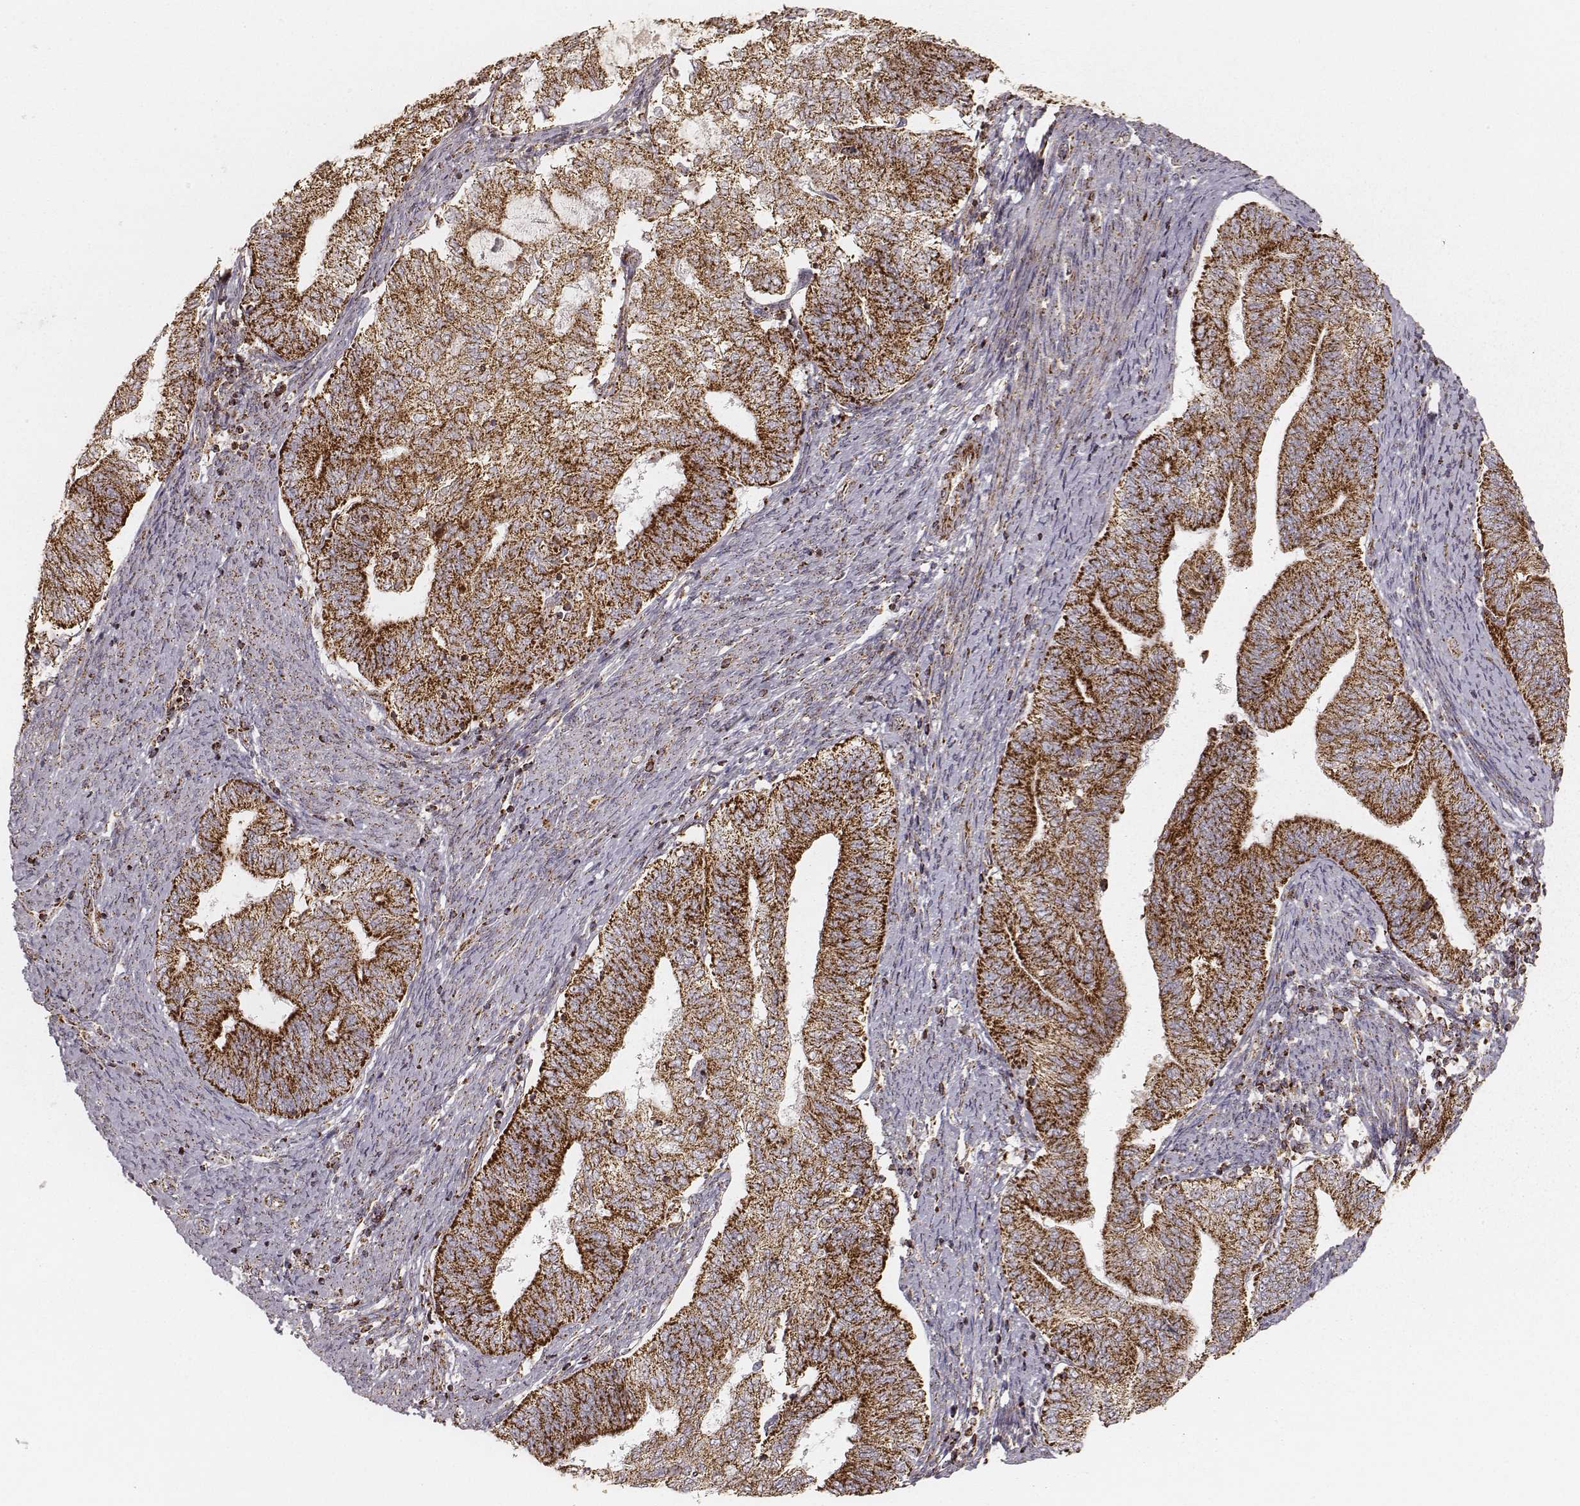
{"staining": {"intensity": "strong", "quantity": ">75%", "location": "cytoplasmic/membranous"}, "tissue": "endometrial cancer", "cell_type": "Tumor cells", "image_type": "cancer", "snomed": [{"axis": "morphology", "description": "Adenocarcinoma, NOS"}, {"axis": "topography", "description": "Endometrium"}], "caption": "Tumor cells reveal strong cytoplasmic/membranous positivity in approximately >75% of cells in endometrial cancer.", "gene": "CS", "patient": {"sex": "female", "age": 65}}